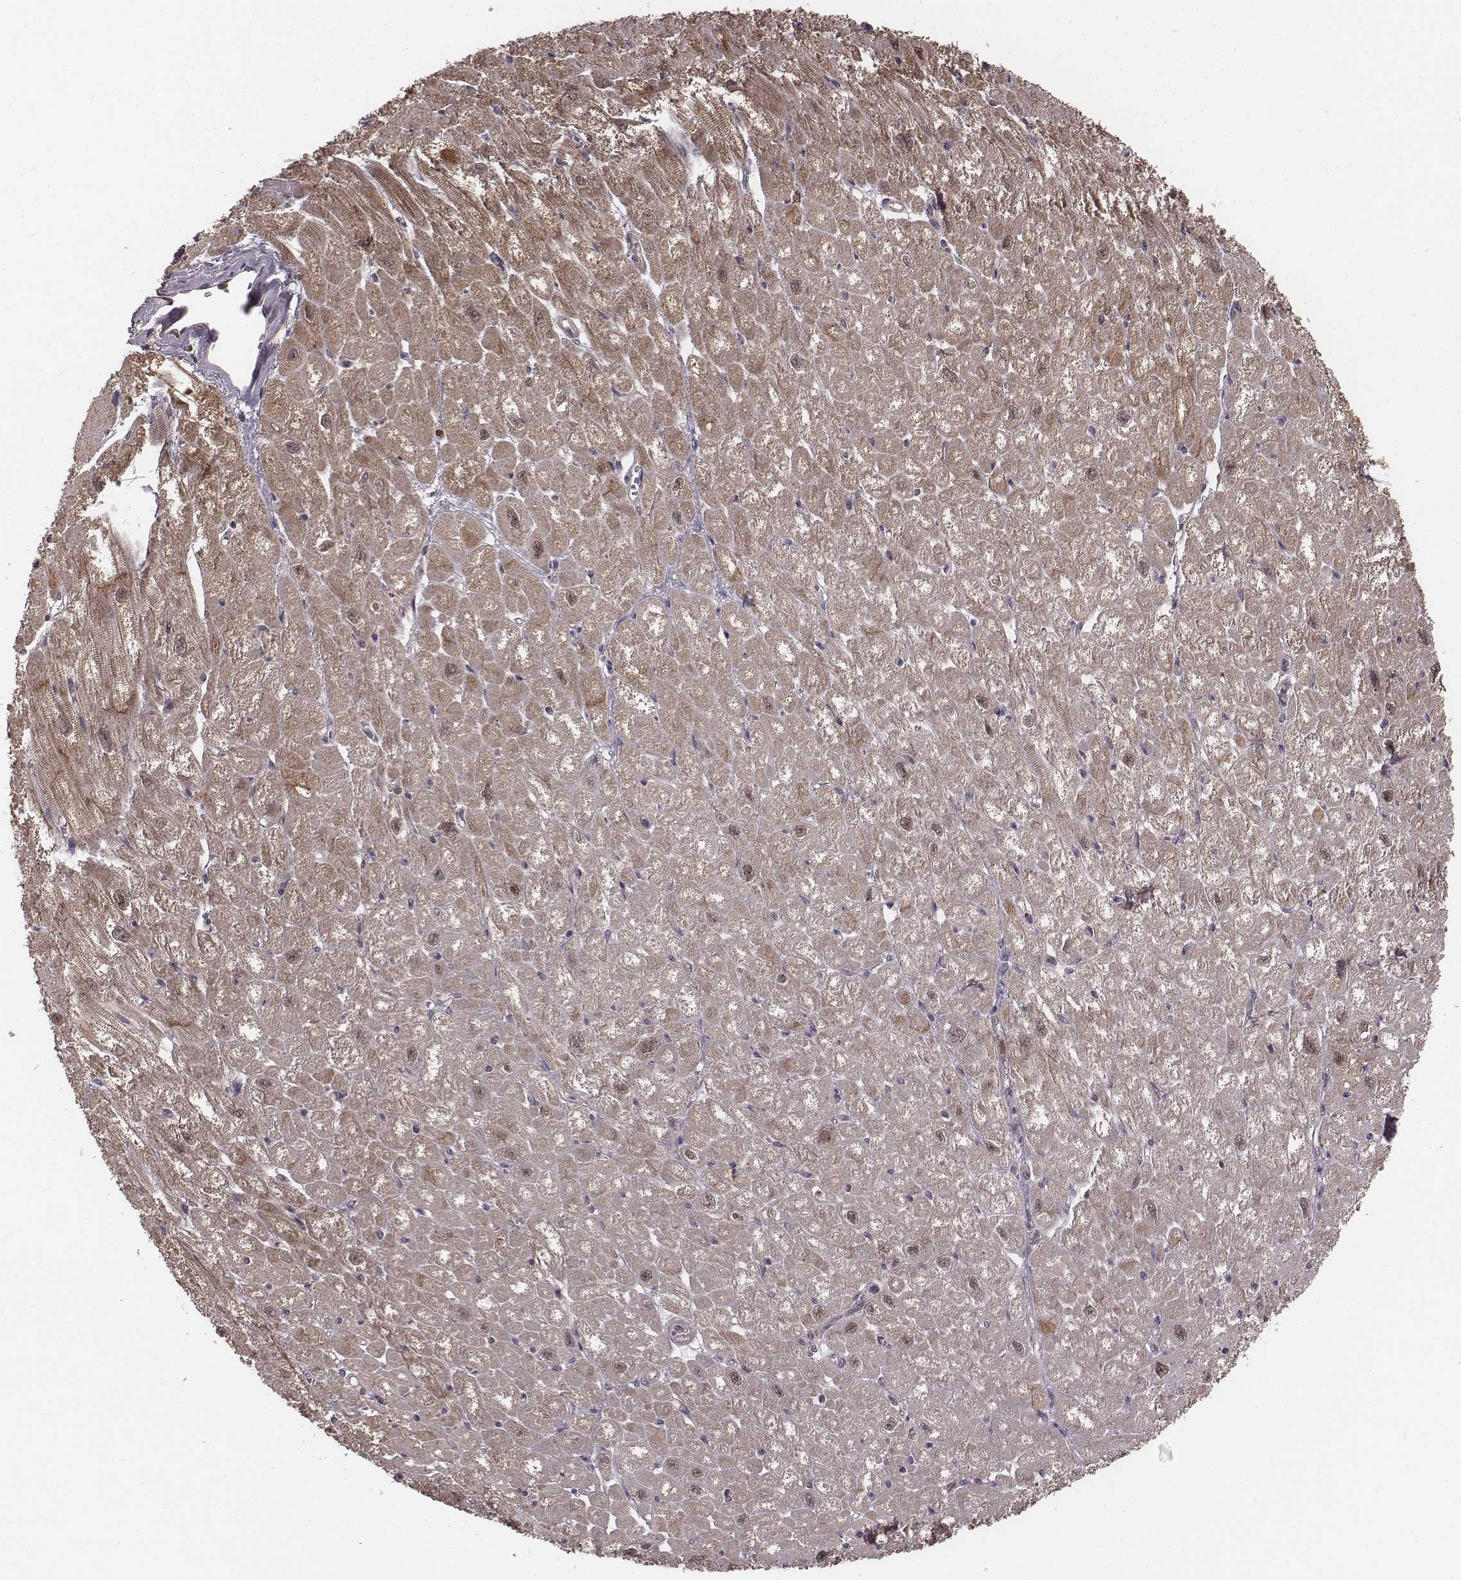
{"staining": {"intensity": "moderate", "quantity": "25%-75%", "location": "cytoplasmic/membranous"}, "tissue": "heart muscle", "cell_type": "Cardiomyocytes", "image_type": "normal", "snomed": [{"axis": "morphology", "description": "Normal tissue, NOS"}, {"axis": "topography", "description": "Heart"}], "caption": "Protein staining shows moderate cytoplasmic/membranous expression in about 25%-75% of cardiomyocytes in benign heart muscle. (IHC, brightfield microscopy, high magnification).", "gene": "PDCD2L", "patient": {"sex": "male", "age": 61}}